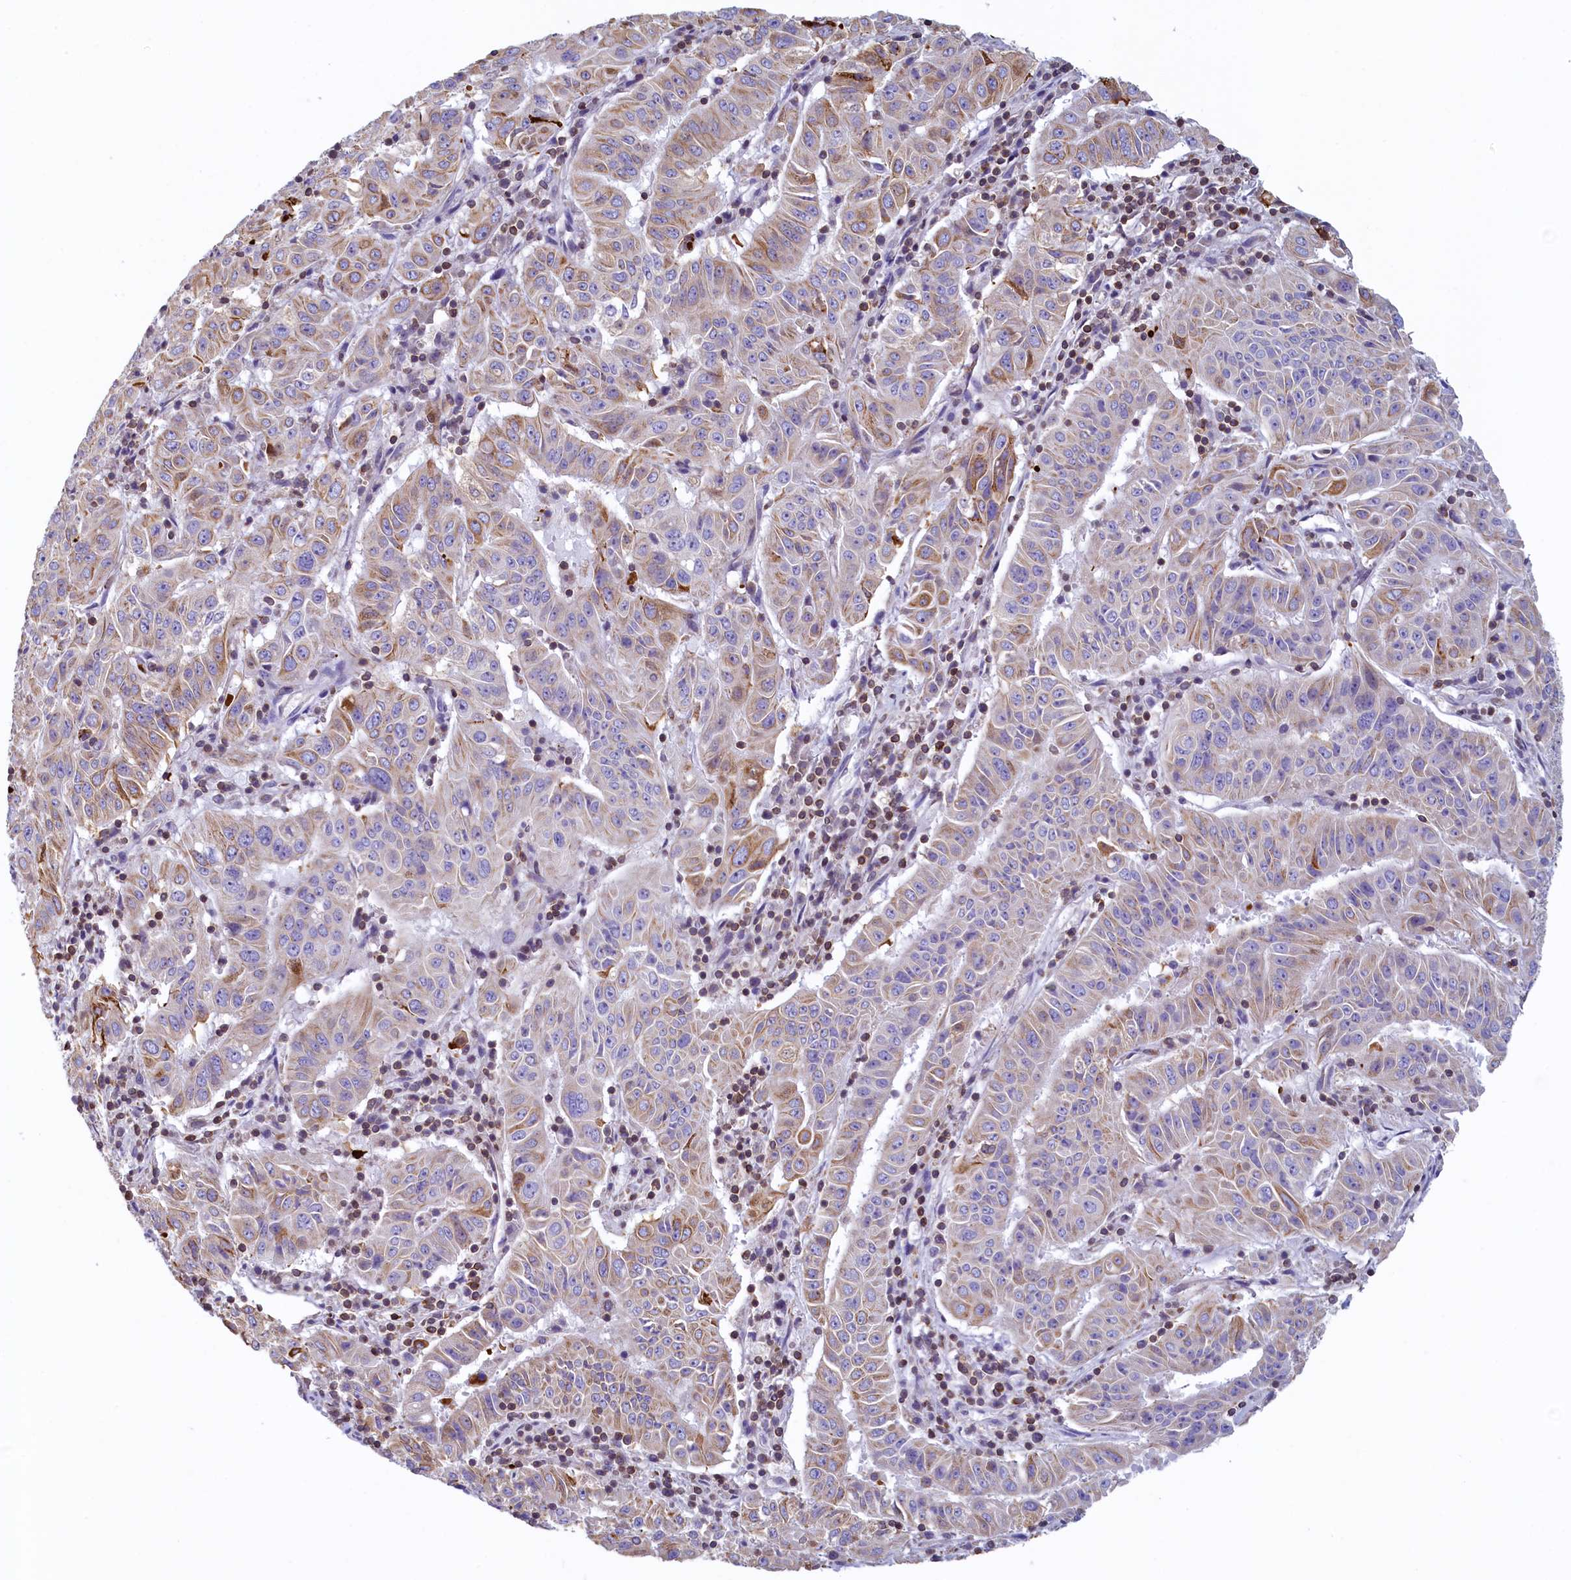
{"staining": {"intensity": "moderate", "quantity": "<25%", "location": "cytoplasmic/membranous"}, "tissue": "pancreatic cancer", "cell_type": "Tumor cells", "image_type": "cancer", "snomed": [{"axis": "morphology", "description": "Adenocarcinoma, NOS"}, {"axis": "topography", "description": "Pancreas"}], "caption": "Brown immunohistochemical staining in human pancreatic cancer (adenocarcinoma) exhibits moderate cytoplasmic/membranous expression in about <25% of tumor cells.", "gene": "TRAF3IP3", "patient": {"sex": "male", "age": 63}}